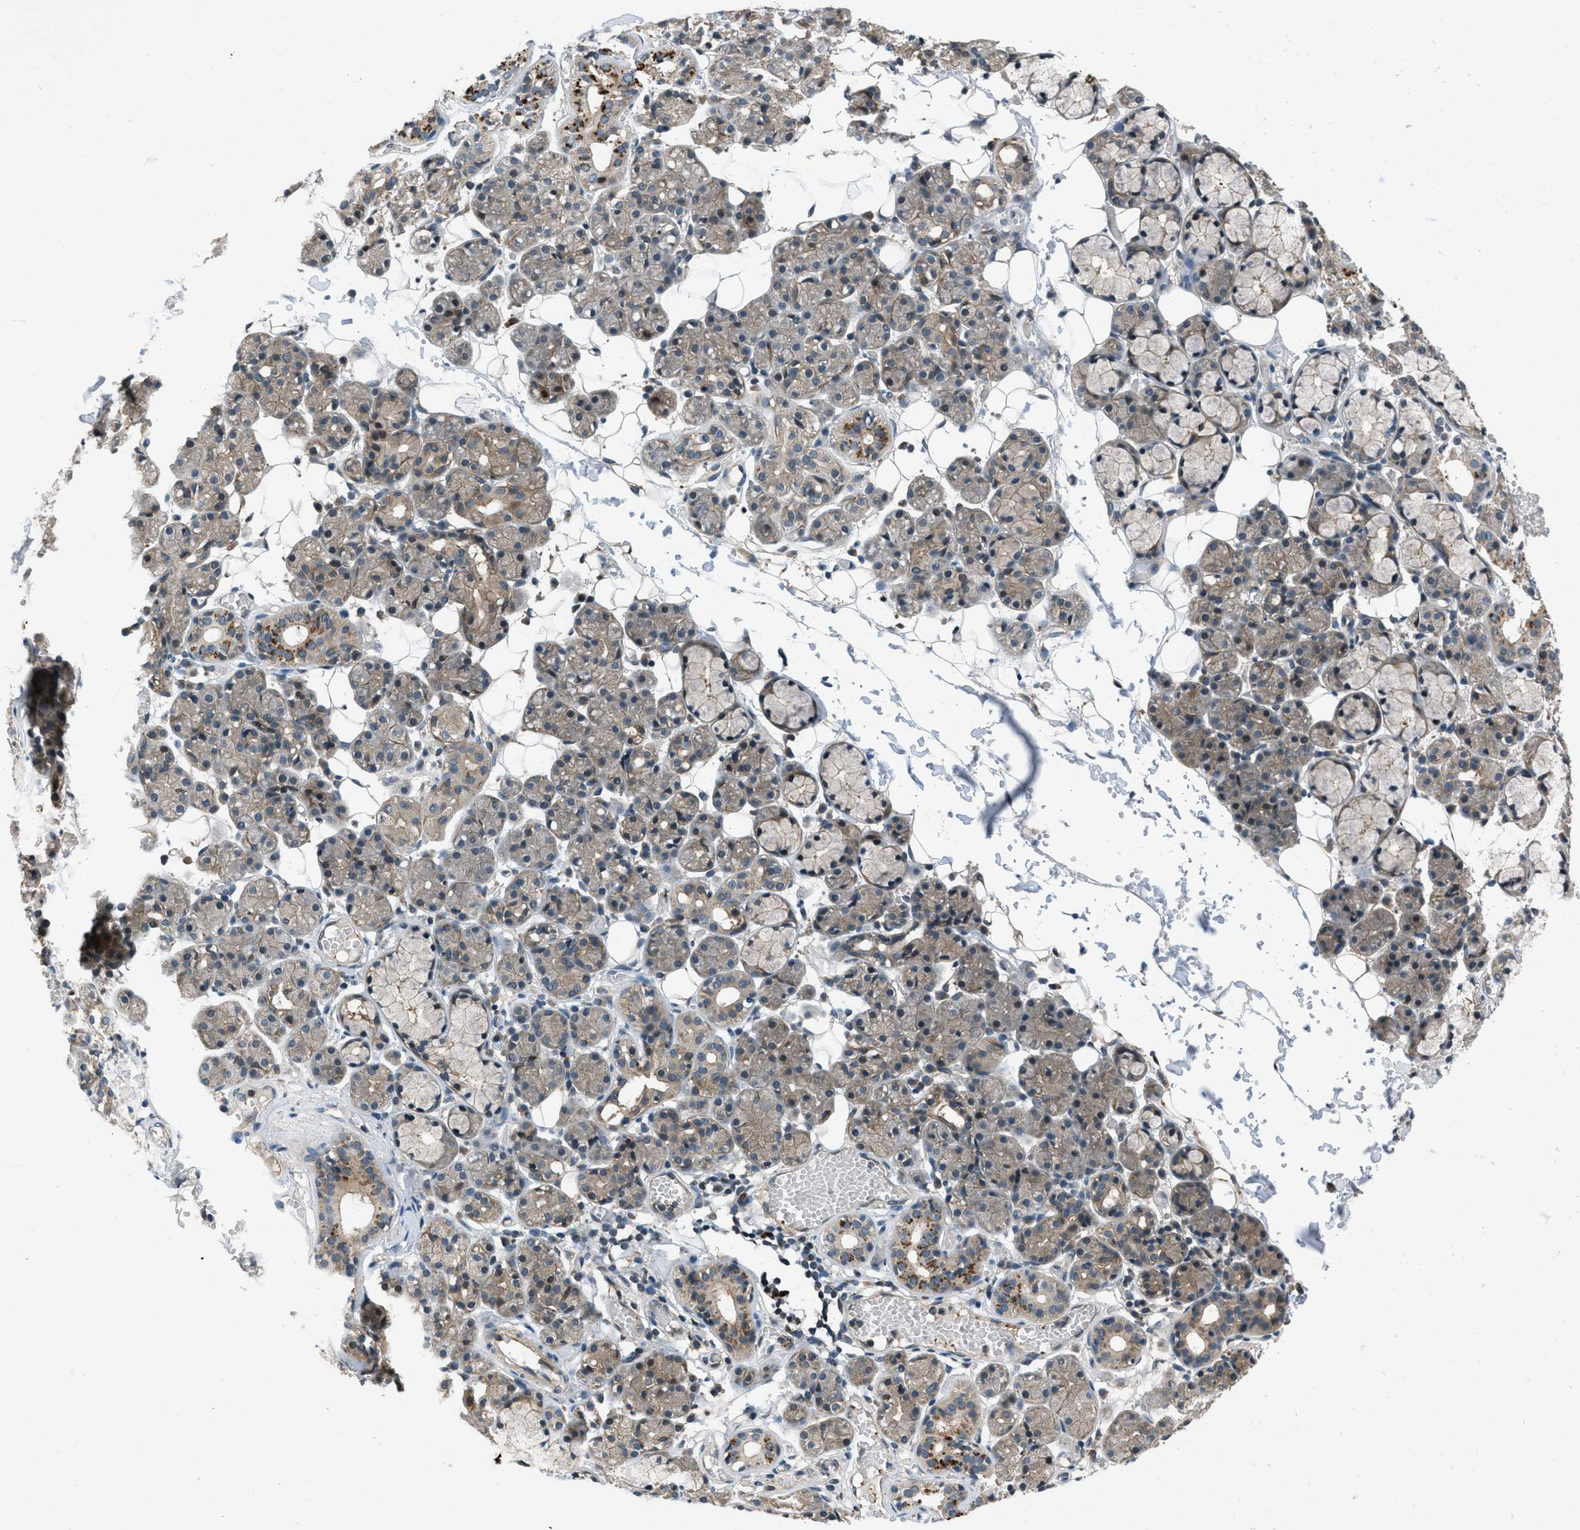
{"staining": {"intensity": "moderate", "quantity": "25%-75%", "location": "cytoplasmic/membranous"}, "tissue": "salivary gland", "cell_type": "Glandular cells", "image_type": "normal", "snomed": [{"axis": "morphology", "description": "Normal tissue, NOS"}, {"axis": "topography", "description": "Salivary gland"}], "caption": "Immunohistochemical staining of unremarkable salivary gland reveals 25%-75% levels of moderate cytoplasmic/membranous protein positivity in about 25%-75% of glandular cells. The staining was performed using DAB (3,3'-diaminobenzidine) to visualize the protein expression in brown, while the nuclei were stained in blue with hematoxylin (Magnification: 20x).", "gene": "EPSTI1", "patient": {"sex": "male", "age": 63}}